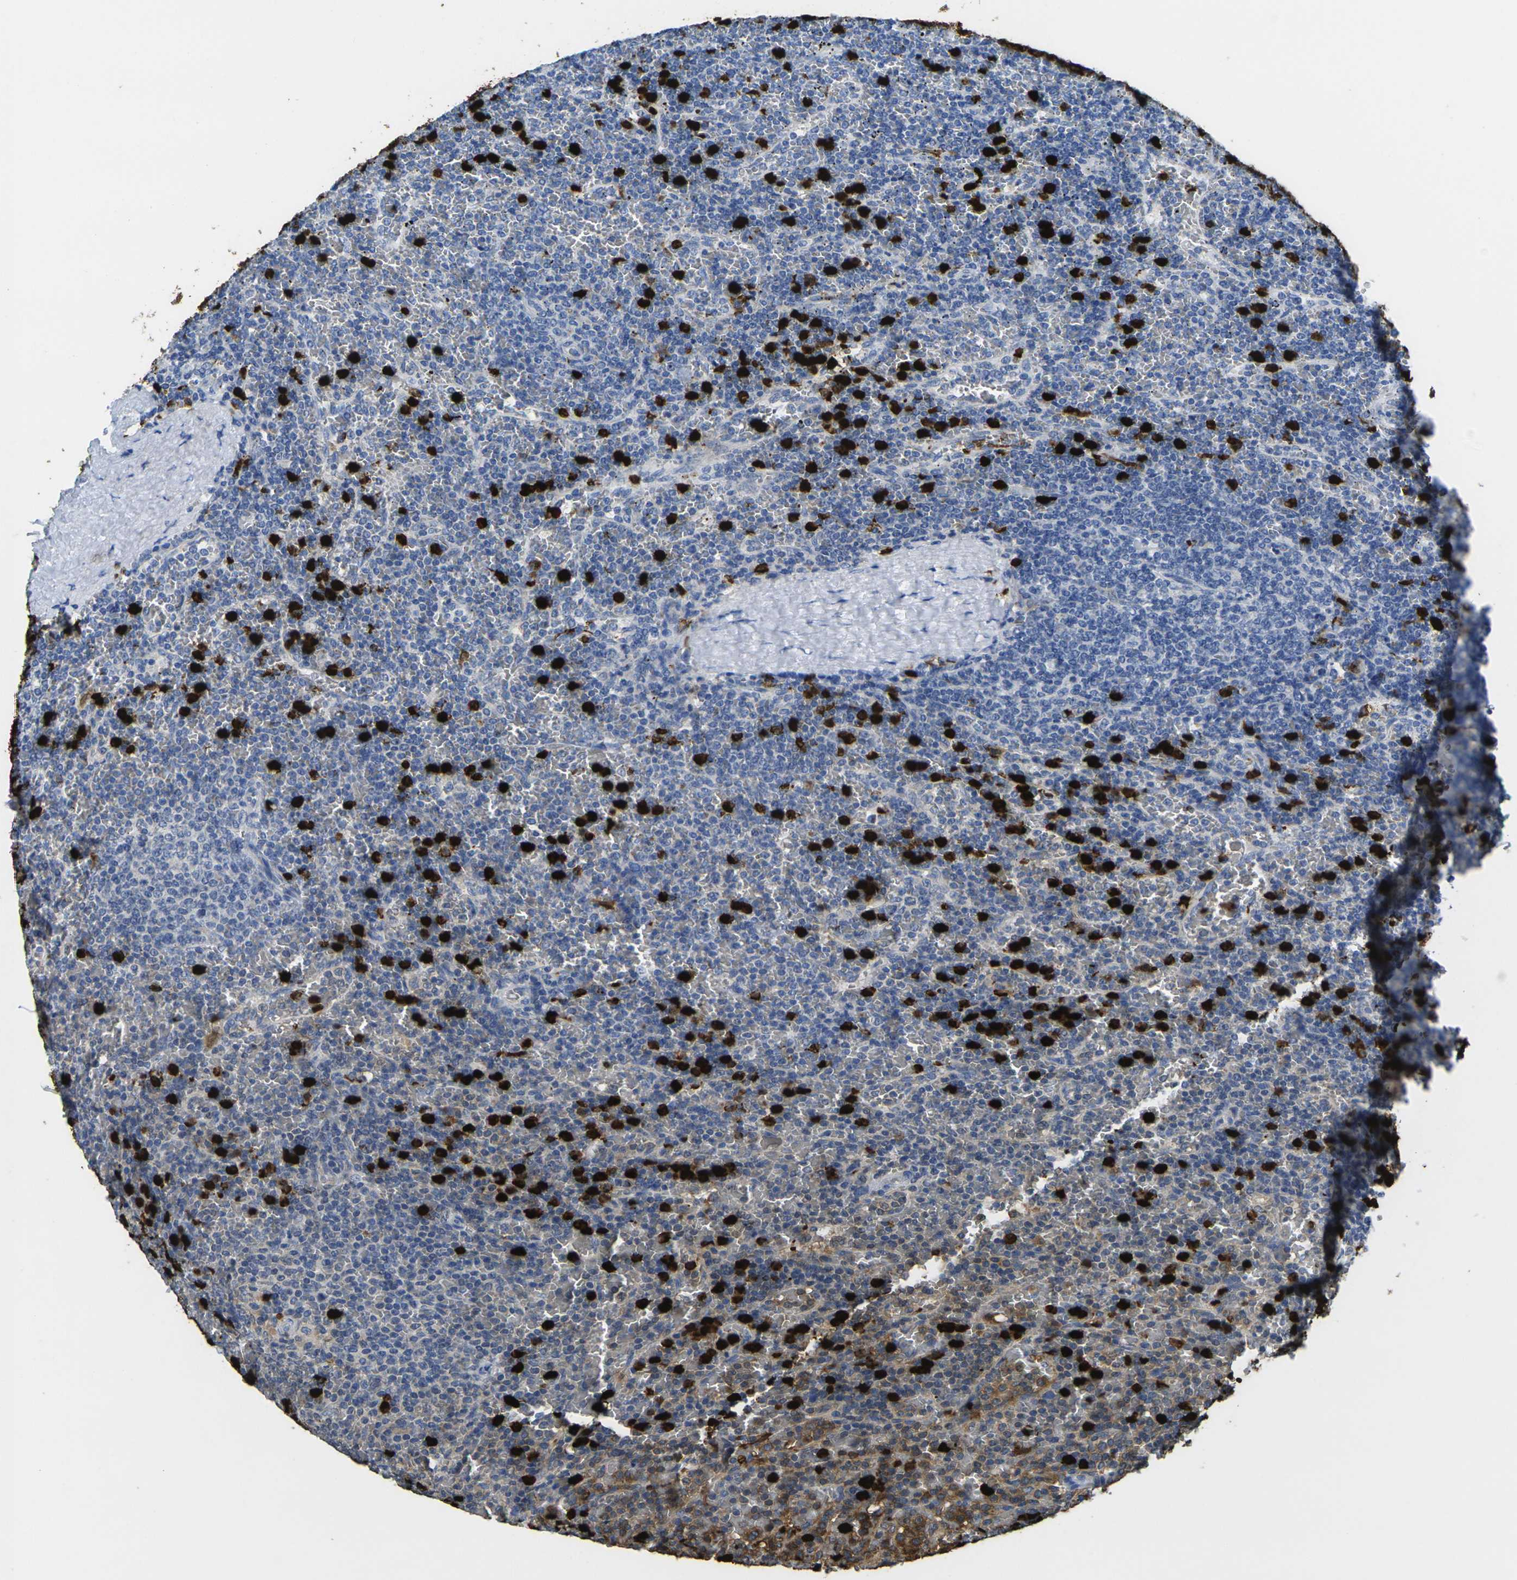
{"staining": {"intensity": "negative", "quantity": "none", "location": "none"}, "tissue": "lymphoma", "cell_type": "Tumor cells", "image_type": "cancer", "snomed": [{"axis": "morphology", "description": "Malignant lymphoma, non-Hodgkin's type, Low grade"}, {"axis": "topography", "description": "Spleen"}], "caption": "A high-resolution photomicrograph shows IHC staining of lymphoma, which shows no significant expression in tumor cells.", "gene": "S100A9", "patient": {"sex": "female", "age": 77}}